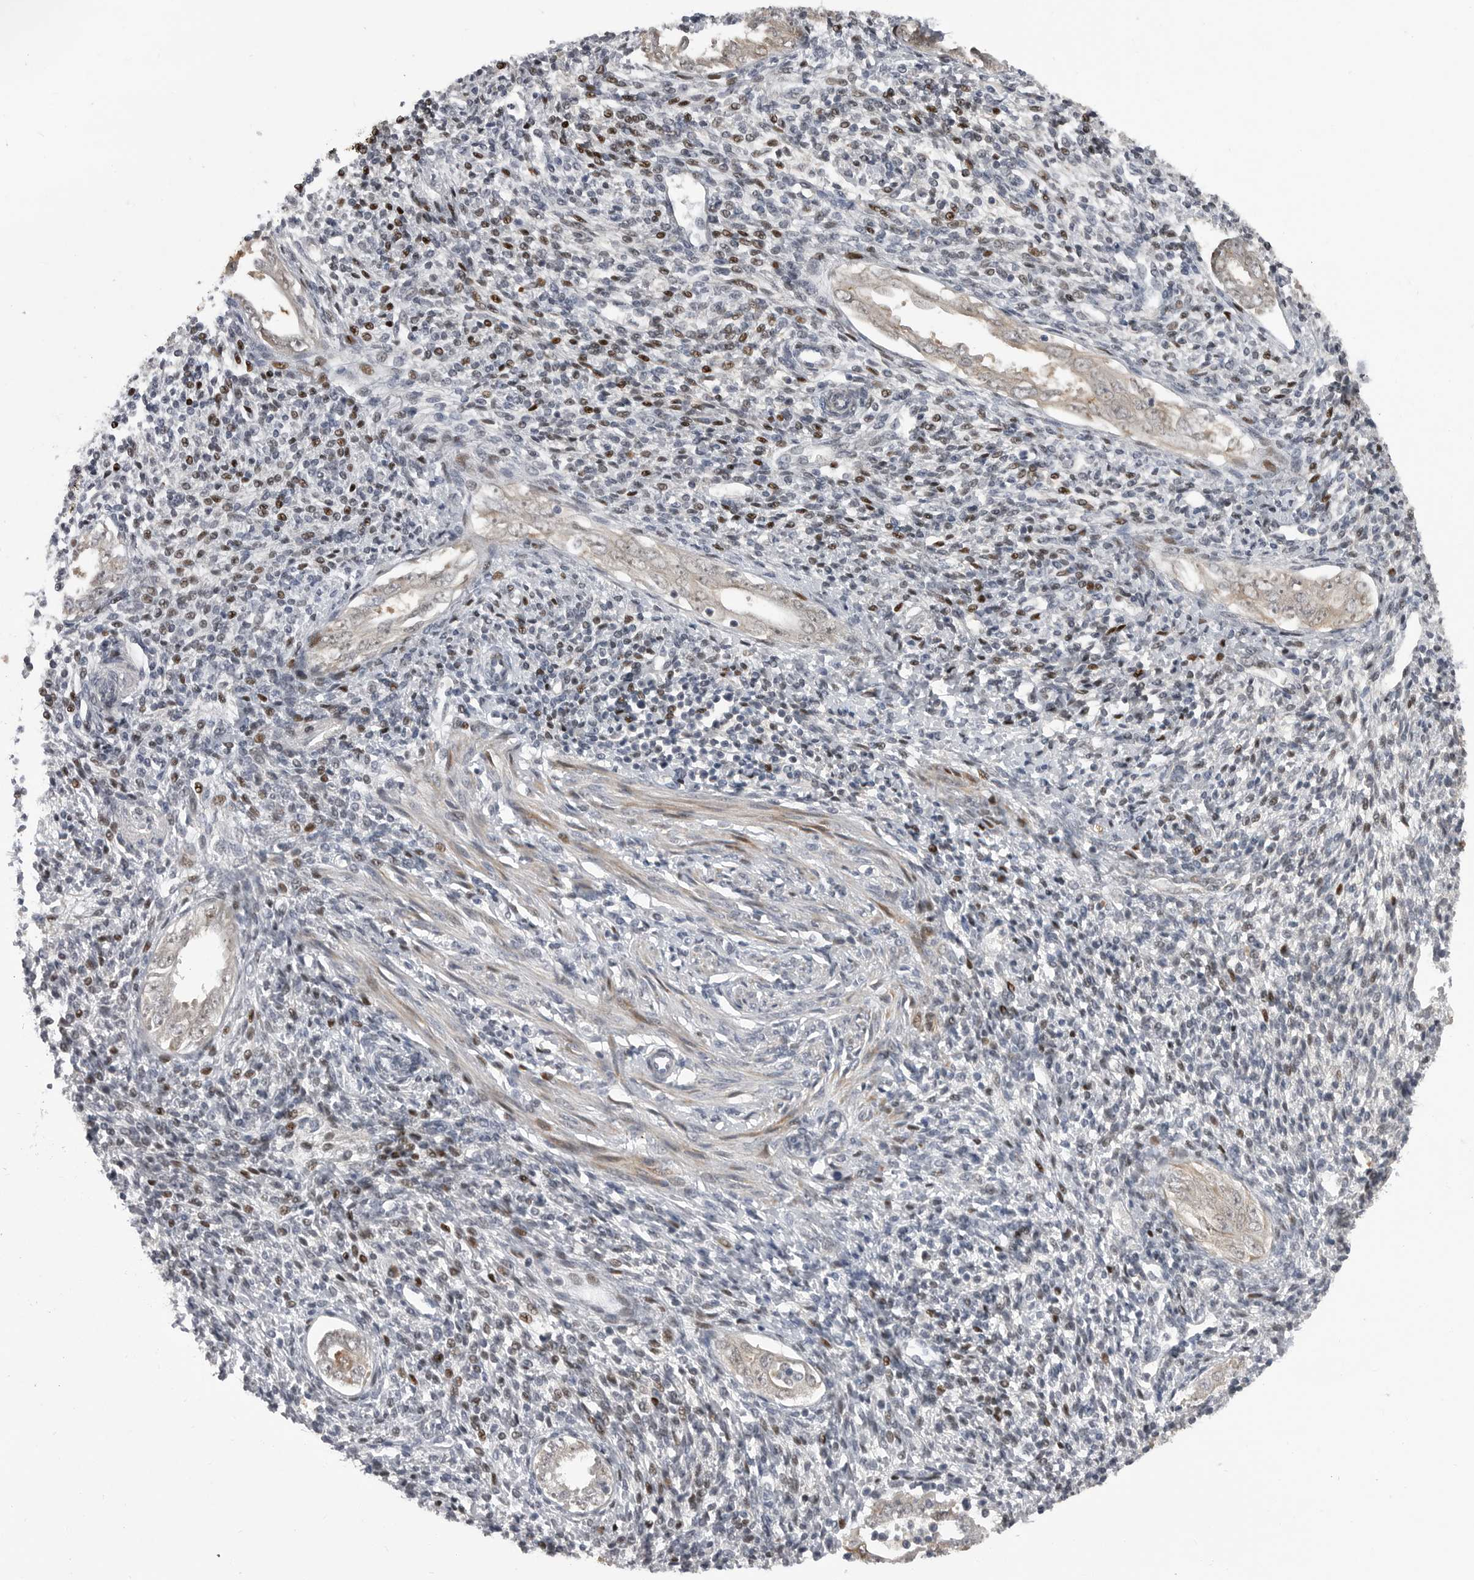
{"staining": {"intensity": "weak", "quantity": "25%-75%", "location": "nuclear"}, "tissue": "endometrium", "cell_type": "Cells in endometrial stroma", "image_type": "normal", "snomed": [{"axis": "morphology", "description": "Normal tissue, NOS"}, {"axis": "topography", "description": "Endometrium"}], "caption": "A photomicrograph of endometrium stained for a protein reveals weak nuclear brown staining in cells in endometrial stroma.", "gene": "PLEKHF1", "patient": {"sex": "female", "age": 66}}